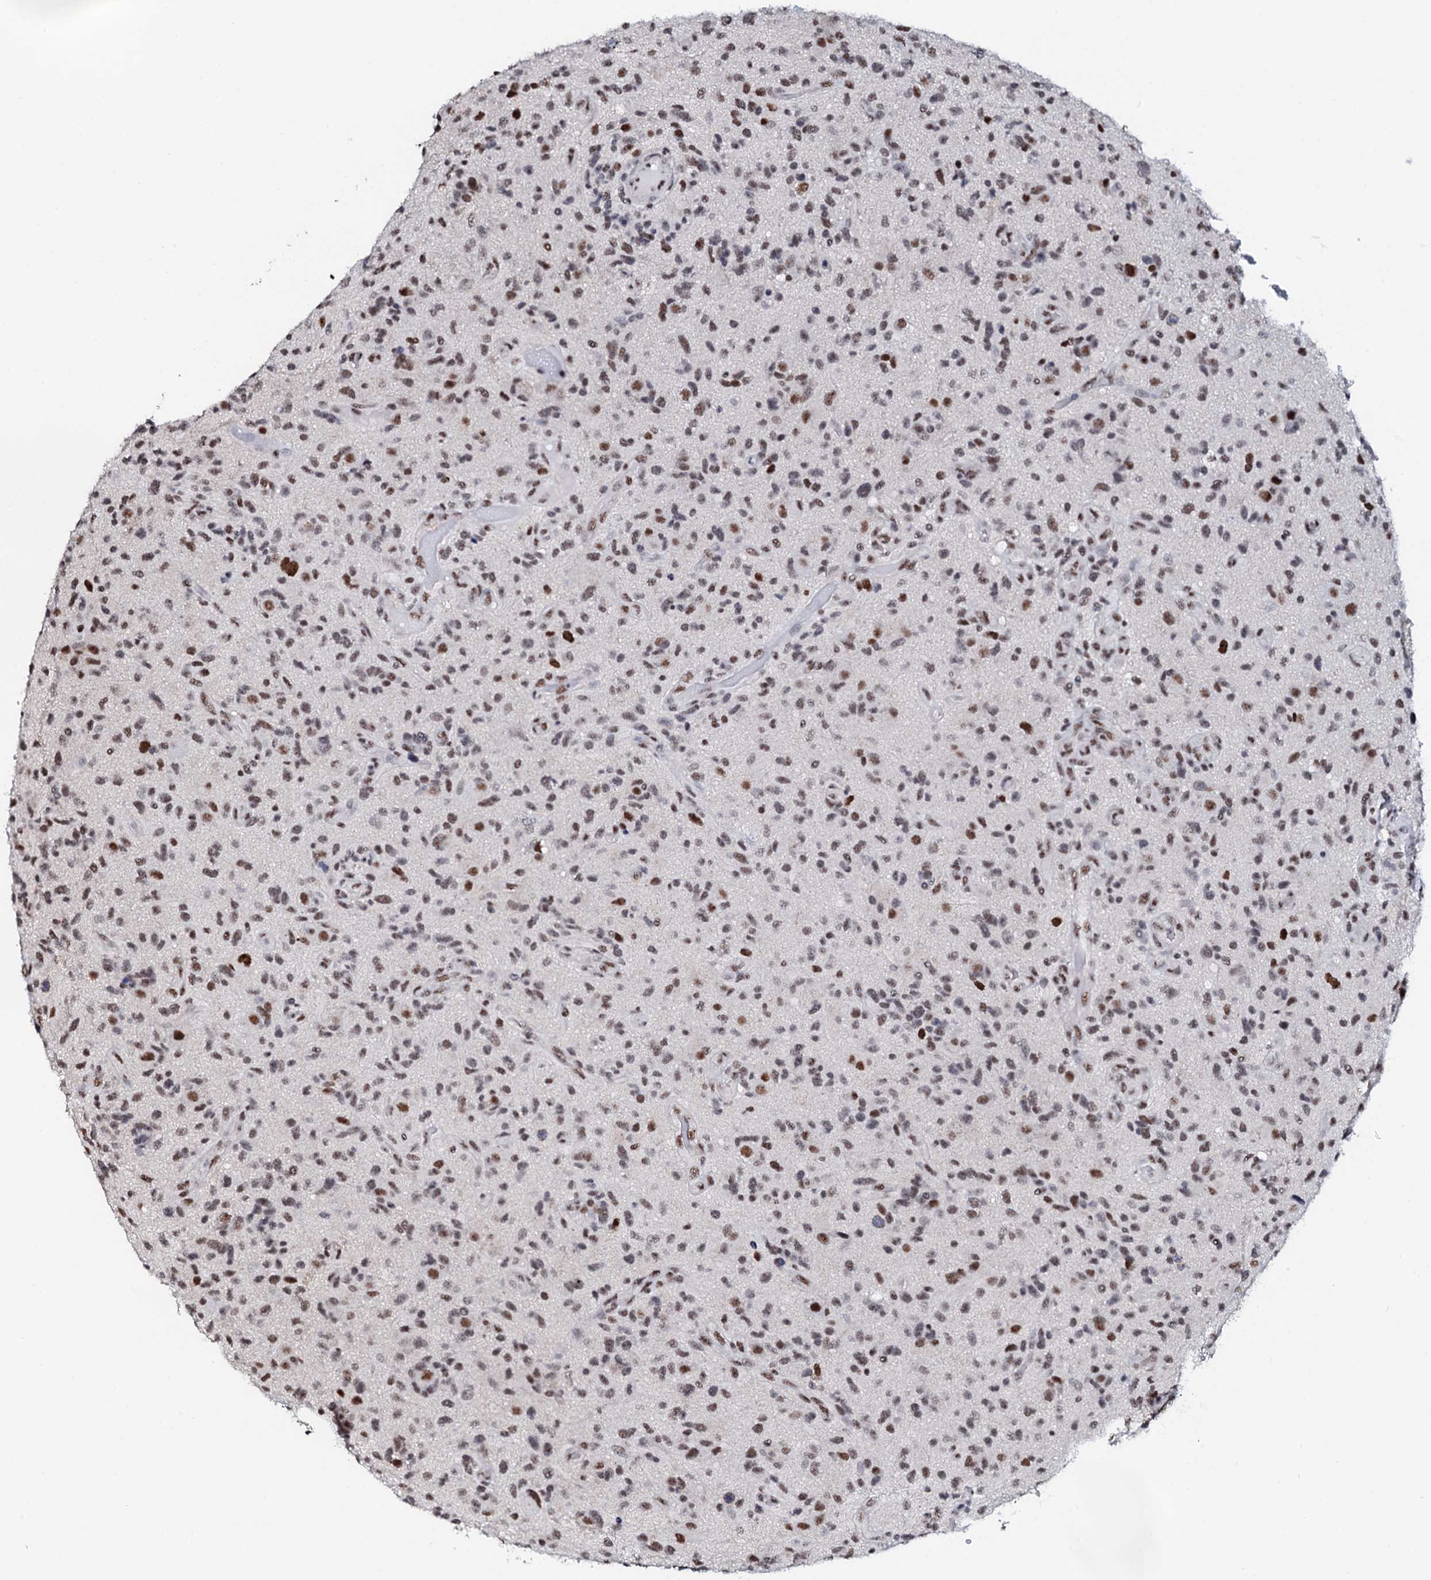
{"staining": {"intensity": "moderate", "quantity": ">75%", "location": "nuclear"}, "tissue": "glioma", "cell_type": "Tumor cells", "image_type": "cancer", "snomed": [{"axis": "morphology", "description": "Glioma, malignant, High grade"}, {"axis": "topography", "description": "Brain"}], "caption": "DAB immunohistochemical staining of malignant glioma (high-grade) demonstrates moderate nuclear protein positivity in approximately >75% of tumor cells.", "gene": "NKAPD1", "patient": {"sex": "male", "age": 47}}